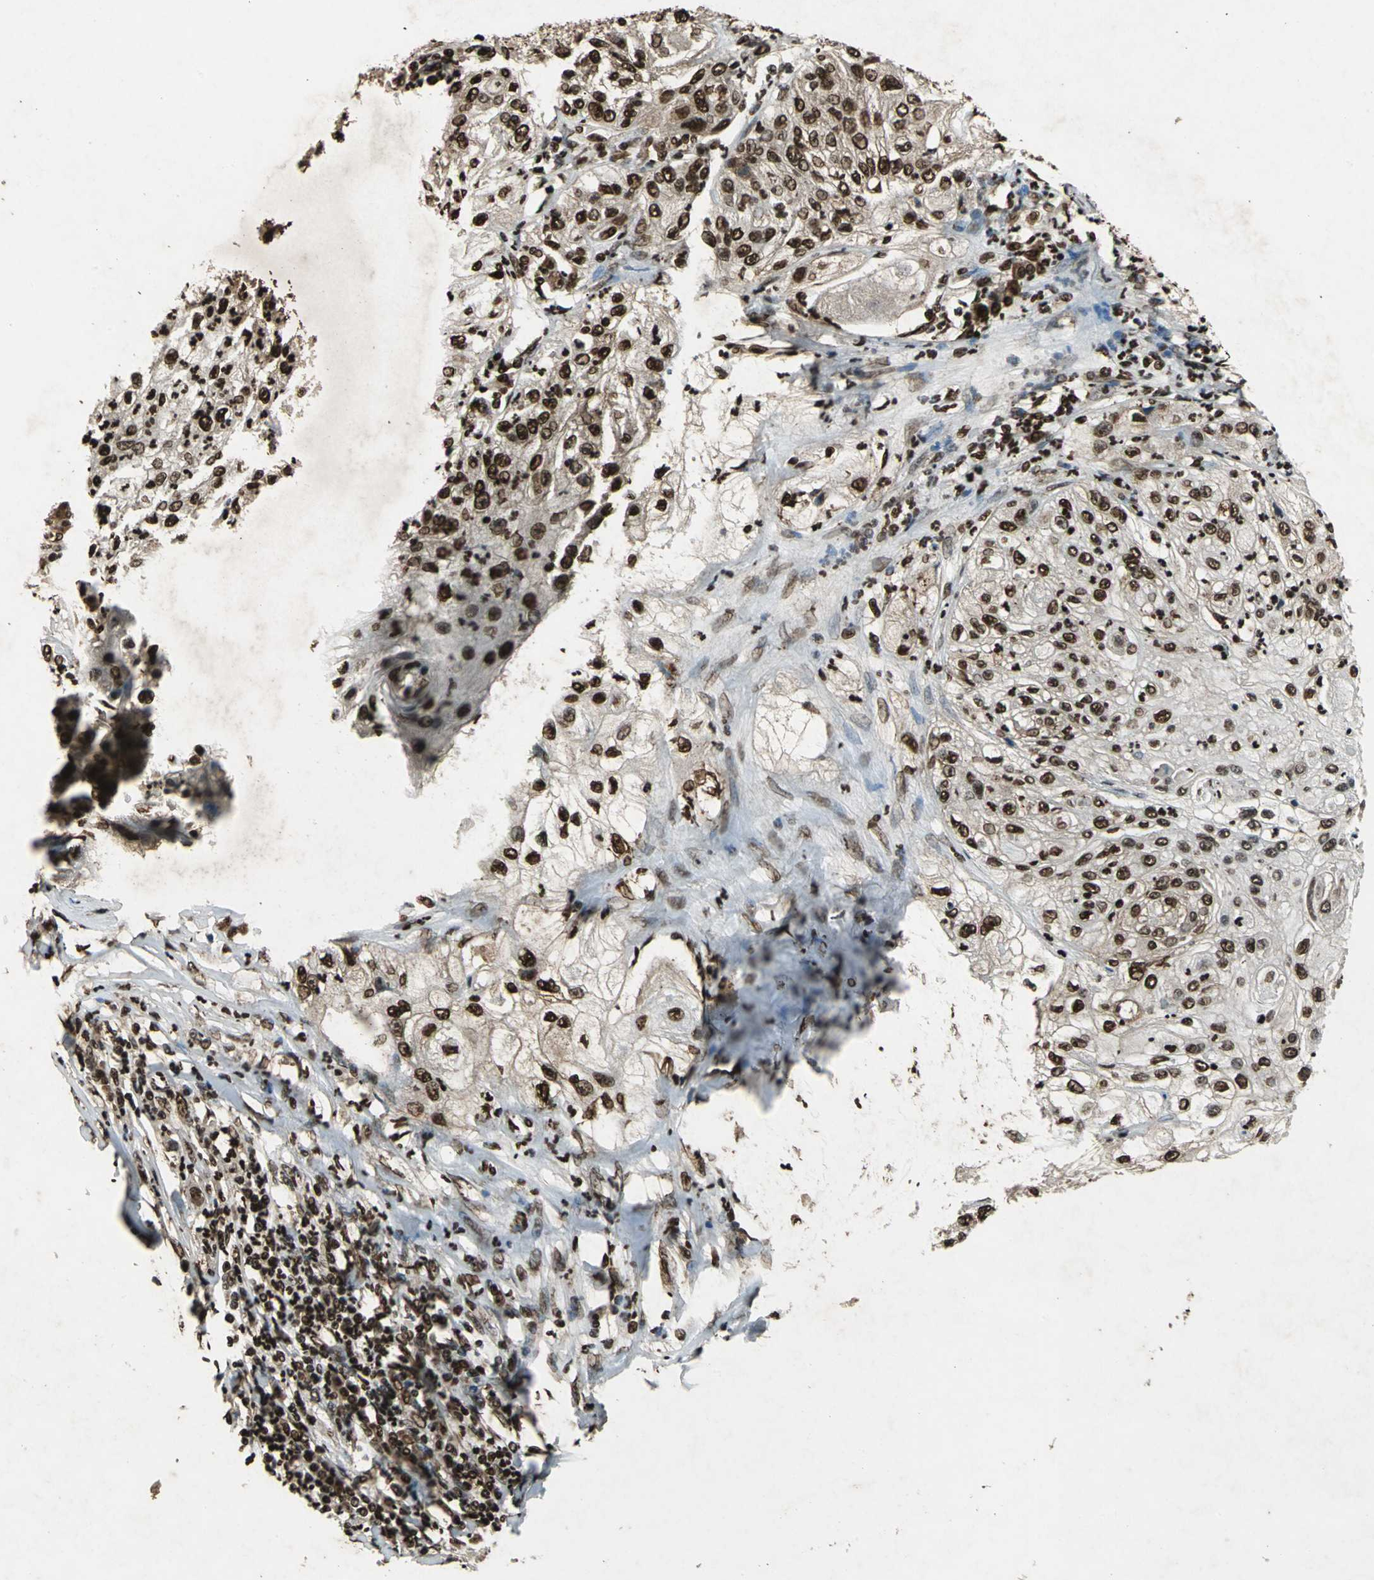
{"staining": {"intensity": "strong", "quantity": ">75%", "location": "nuclear"}, "tissue": "lung cancer", "cell_type": "Tumor cells", "image_type": "cancer", "snomed": [{"axis": "morphology", "description": "Inflammation, NOS"}, {"axis": "morphology", "description": "Squamous cell carcinoma, NOS"}, {"axis": "topography", "description": "Lymph node"}, {"axis": "topography", "description": "Soft tissue"}, {"axis": "topography", "description": "Lung"}], "caption": "Squamous cell carcinoma (lung) stained with DAB (3,3'-diaminobenzidine) IHC displays high levels of strong nuclear expression in about >75% of tumor cells. Nuclei are stained in blue.", "gene": "ANP32A", "patient": {"sex": "male", "age": 66}}